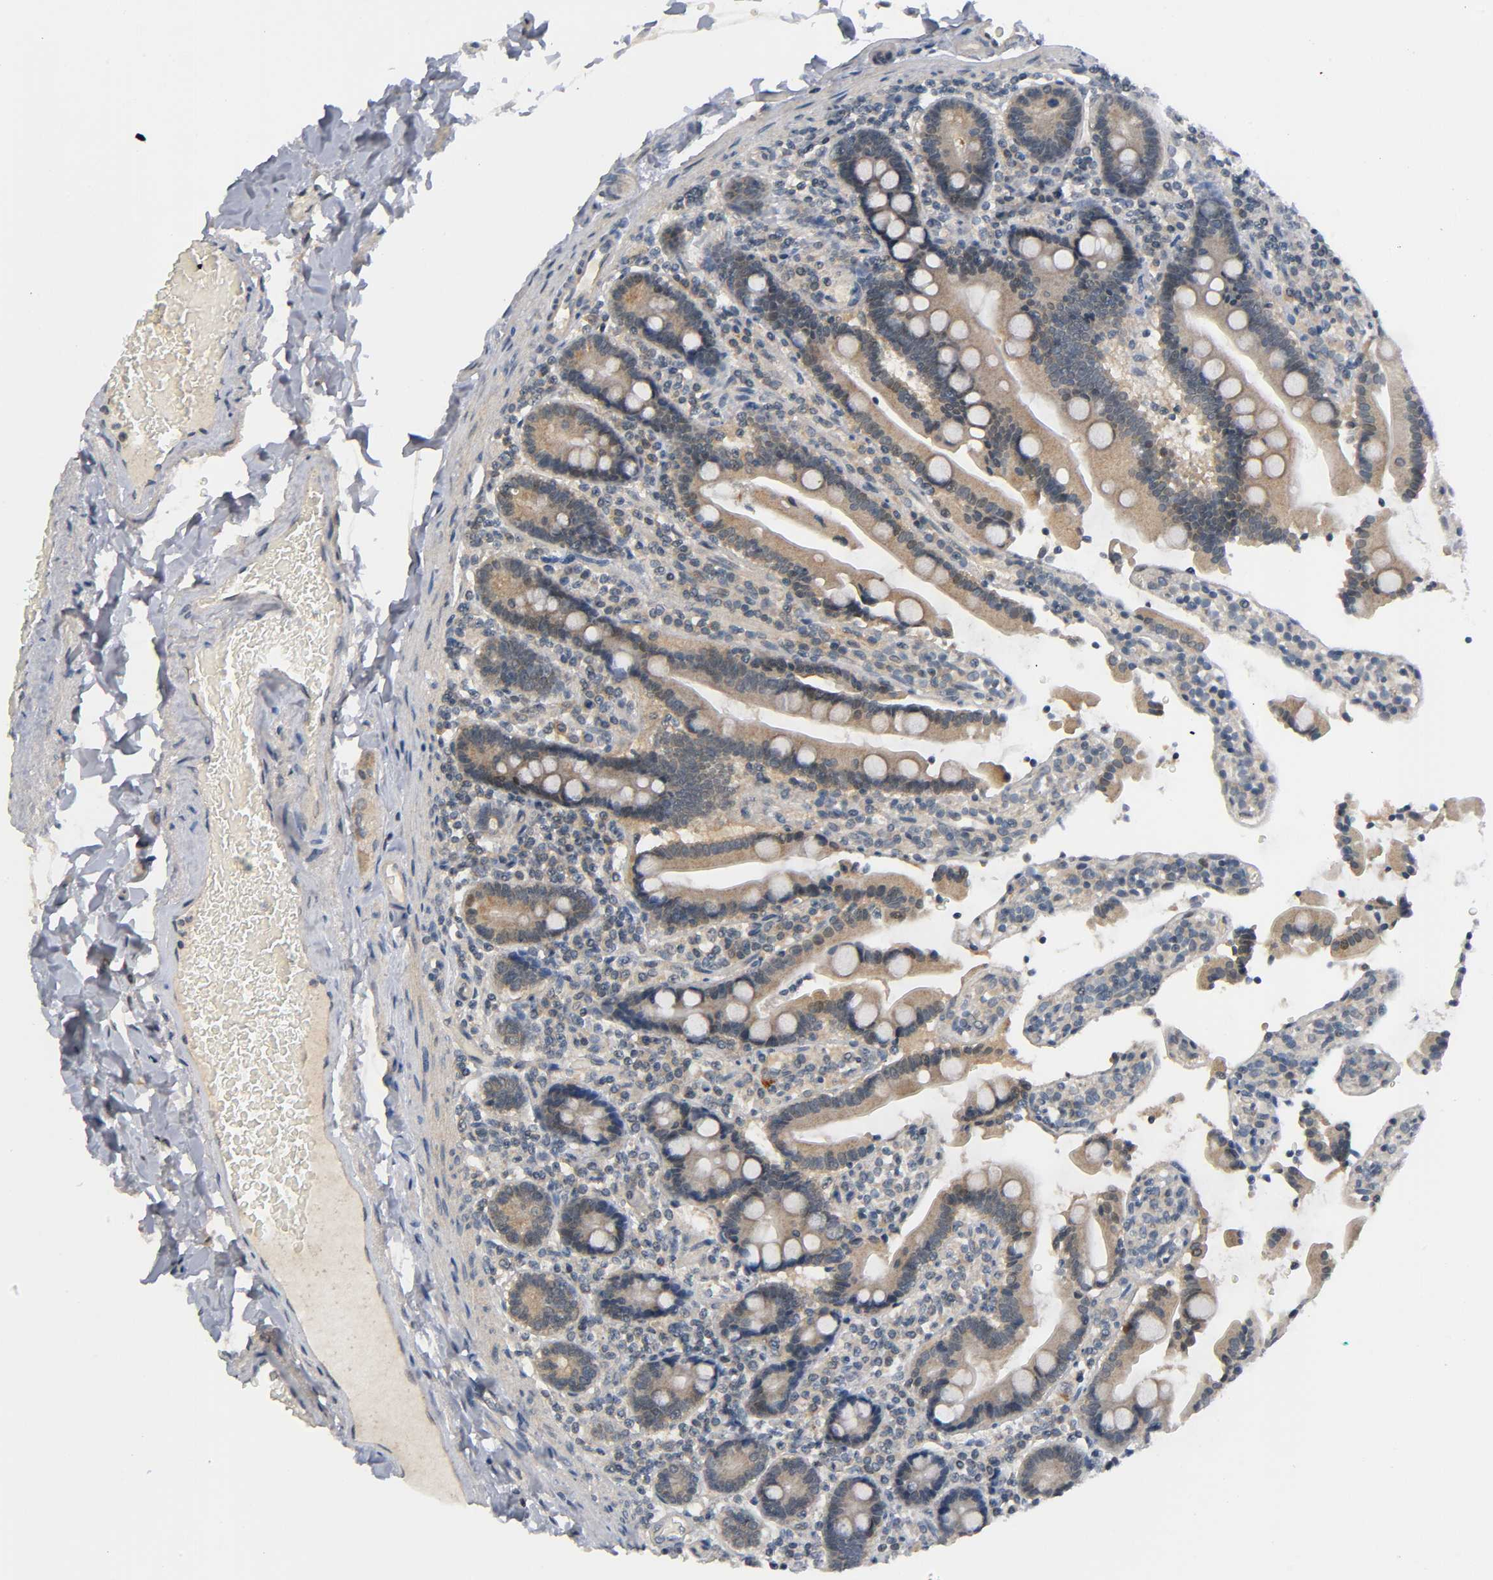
{"staining": {"intensity": "moderate", "quantity": ">75%", "location": "cytoplasmic/membranous"}, "tissue": "duodenum", "cell_type": "Glandular cells", "image_type": "normal", "snomed": [{"axis": "morphology", "description": "Normal tissue, NOS"}, {"axis": "topography", "description": "Duodenum"}], "caption": "This is a histology image of immunohistochemistry staining of benign duodenum, which shows moderate staining in the cytoplasmic/membranous of glandular cells.", "gene": "MAPK8", "patient": {"sex": "female", "age": 53}}